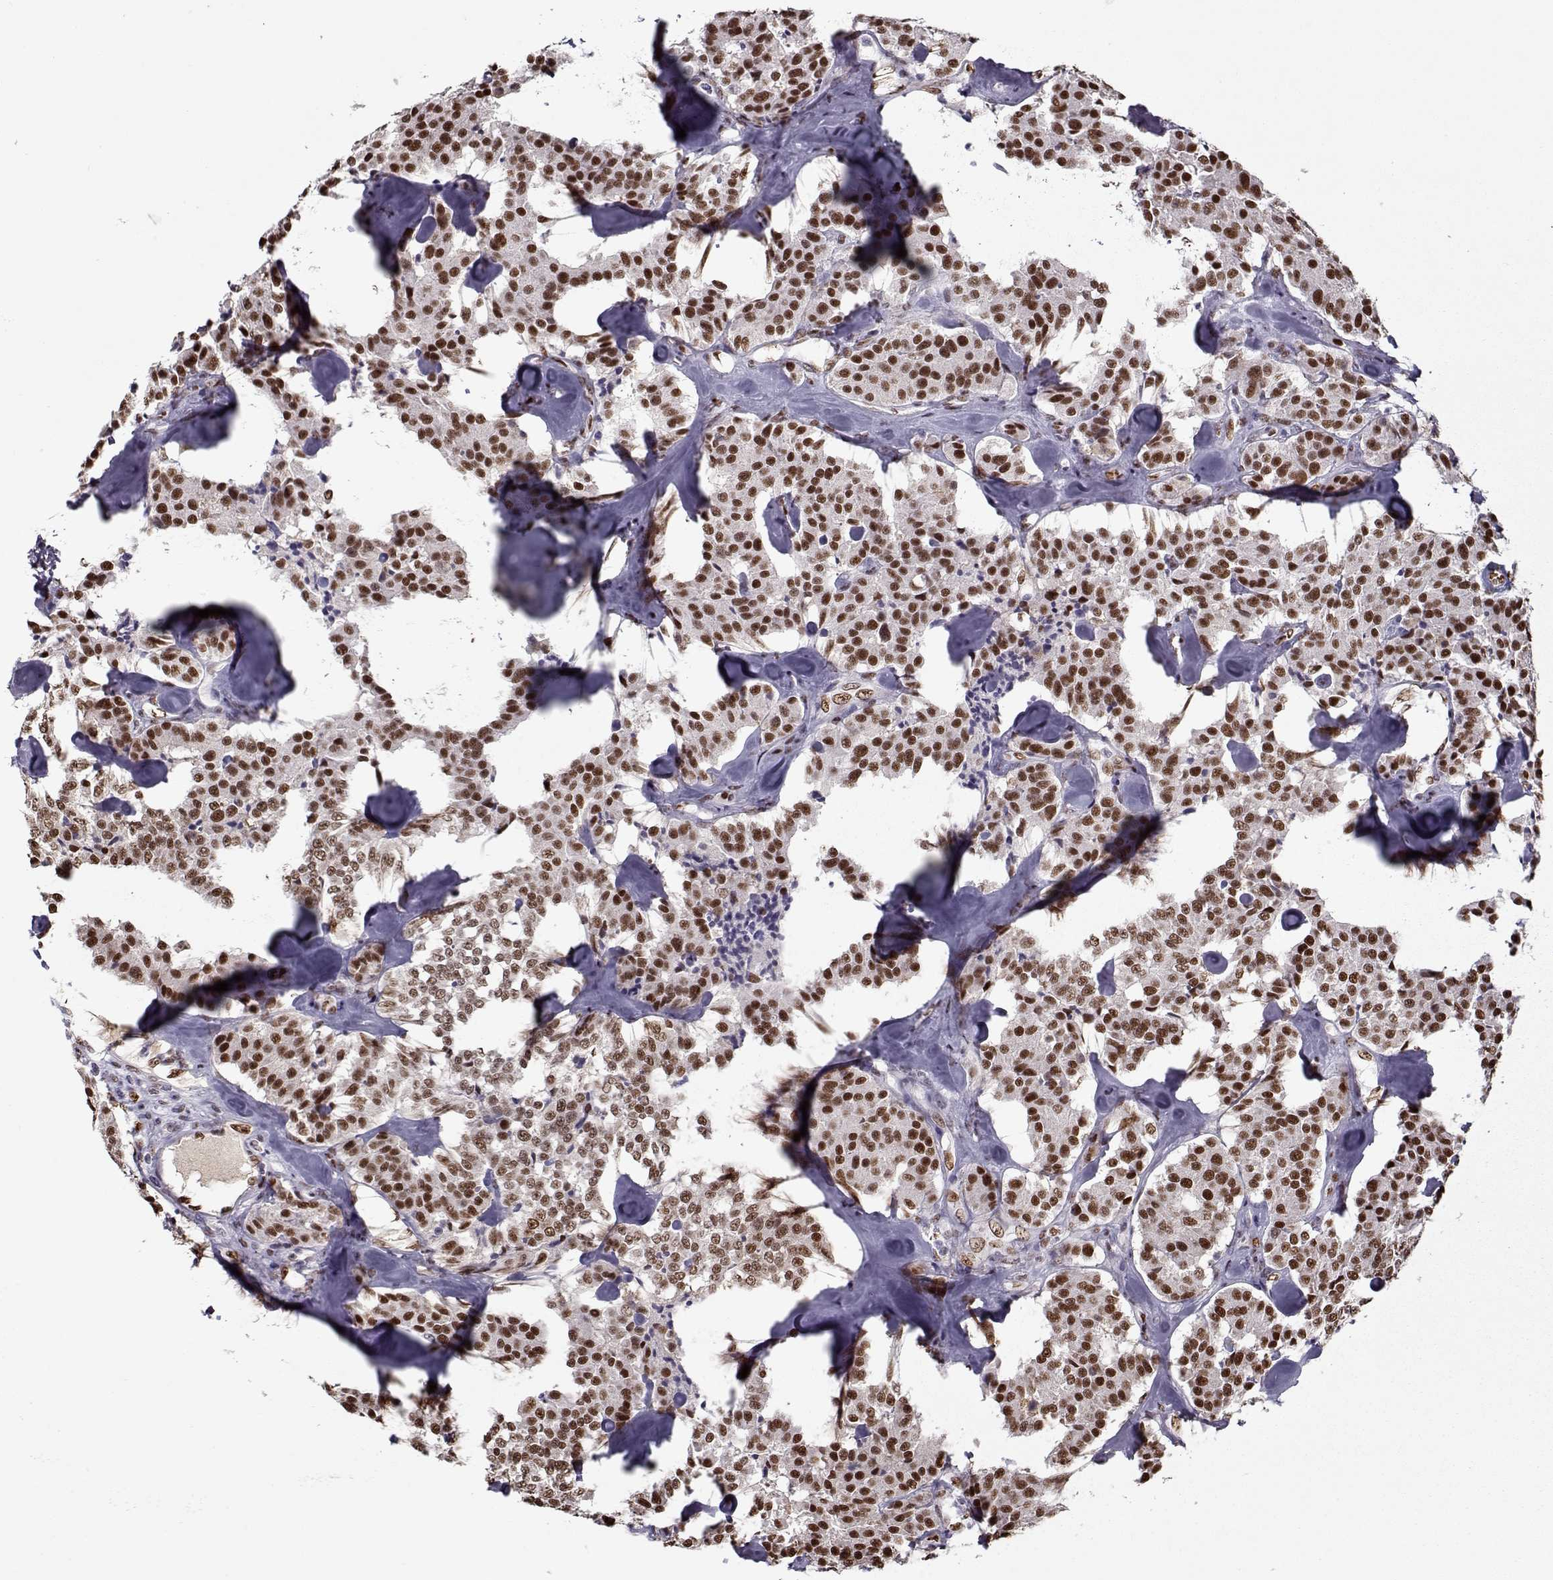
{"staining": {"intensity": "moderate", "quantity": ">75%", "location": "nuclear"}, "tissue": "carcinoid", "cell_type": "Tumor cells", "image_type": "cancer", "snomed": [{"axis": "morphology", "description": "Carcinoid, malignant, NOS"}, {"axis": "topography", "description": "Pancreas"}], "caption": "Tumor cells reveal medium levels of moderate nuclear staining in about >75% of cells in carcinoid.", "gene": "PRMT8", "patient": {"sex": "male", "age": 41}}